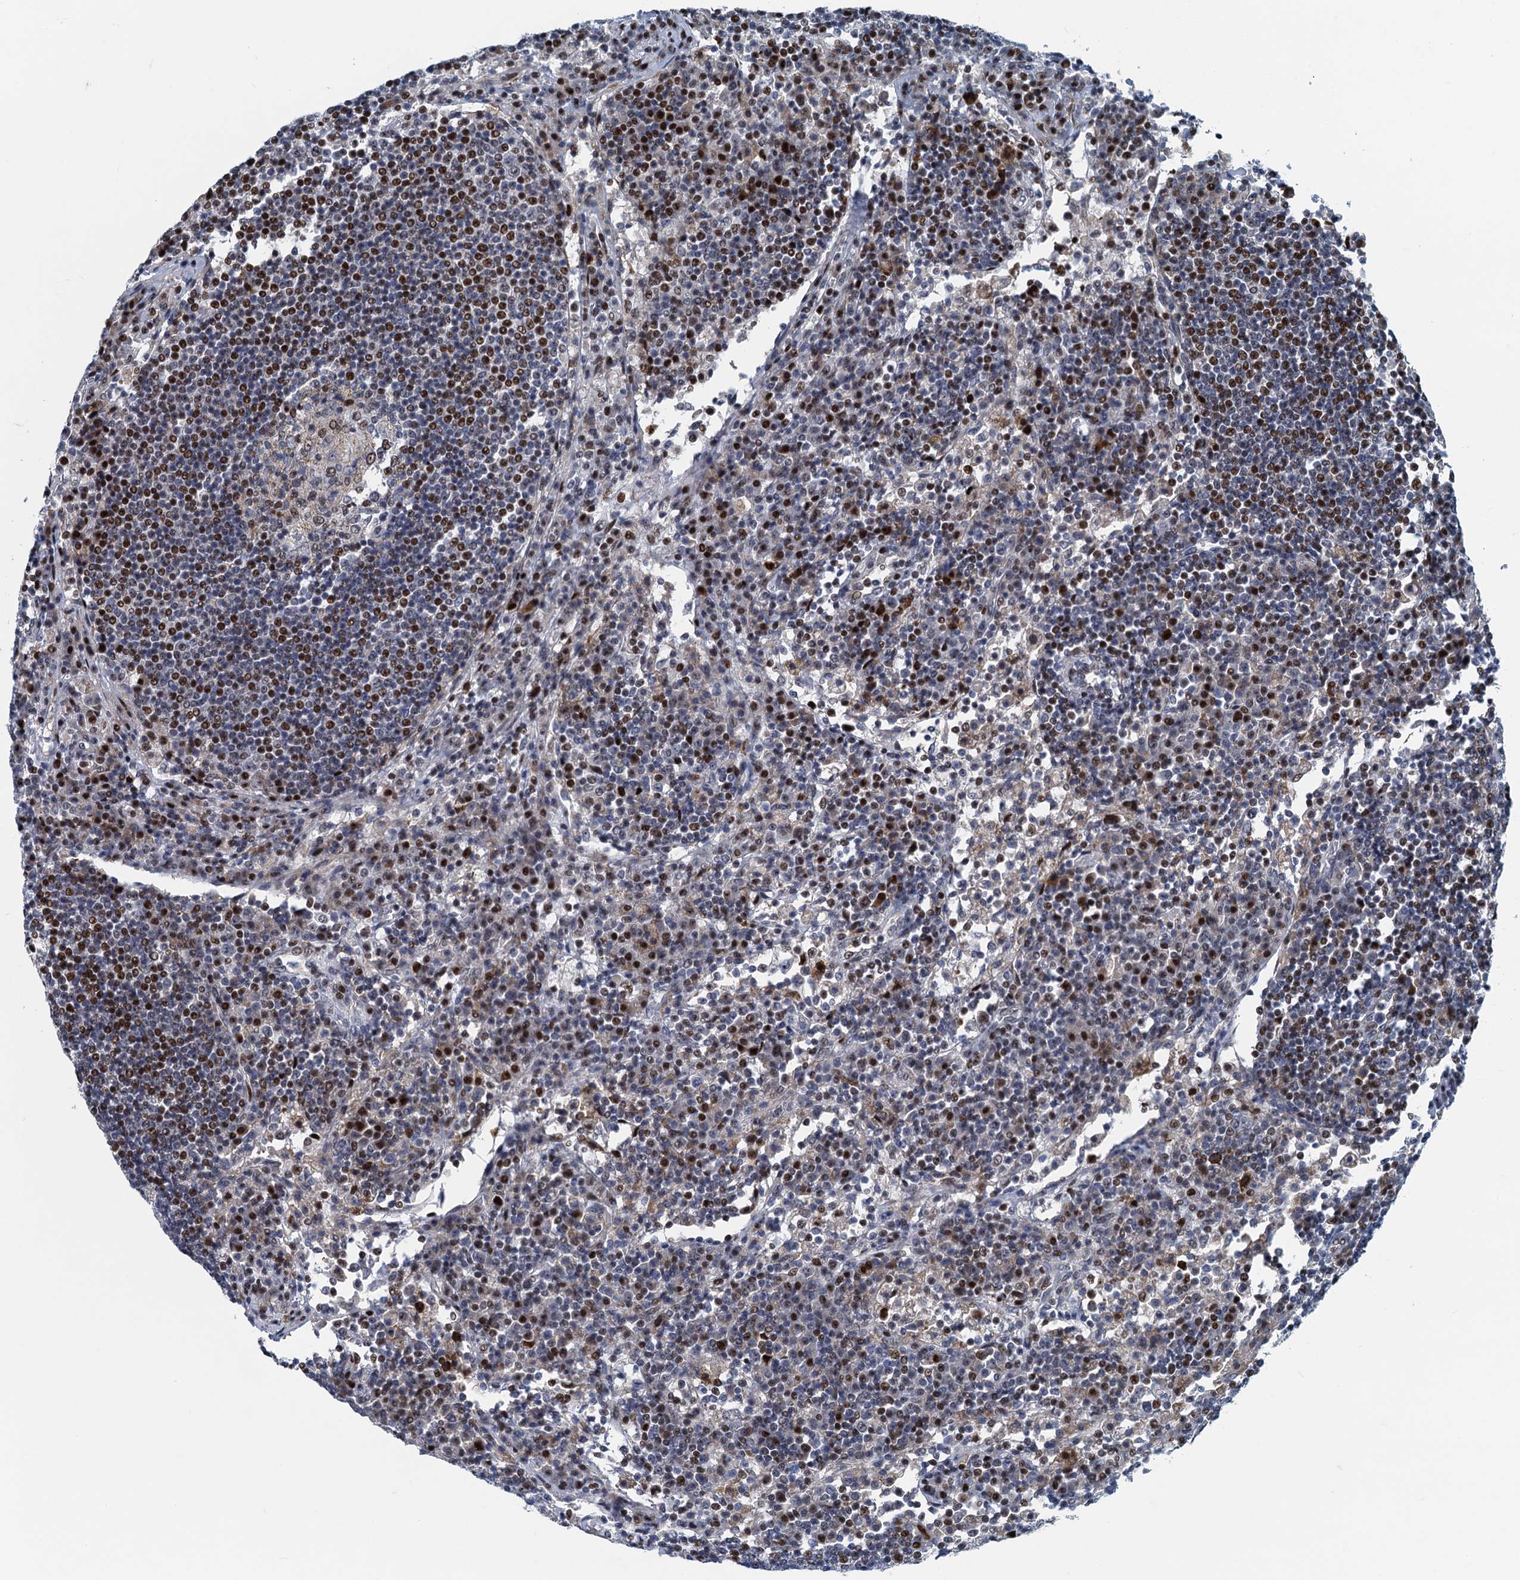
{"staining": {"intensity": "strong", "quantity": ">75%", "location": "nuclear"}, "tissue": "lymph node", "cell_type": "Germinal center cells", "image_type": "normal", "snomed": [{"axis": "morphology", "description": "Normal tissue, NOS"}, {"axis": "topography", "description": "Lymph node"}], "caption": "Immunohistochemistry micrograph of normal human lymph node stained for a protein (brown), which exhibits high levels of strong nuclear expression in about >75% of germinal center cells.", "gene": "ANKRD13D", "patient": {"sex": "female", "age": 53}}